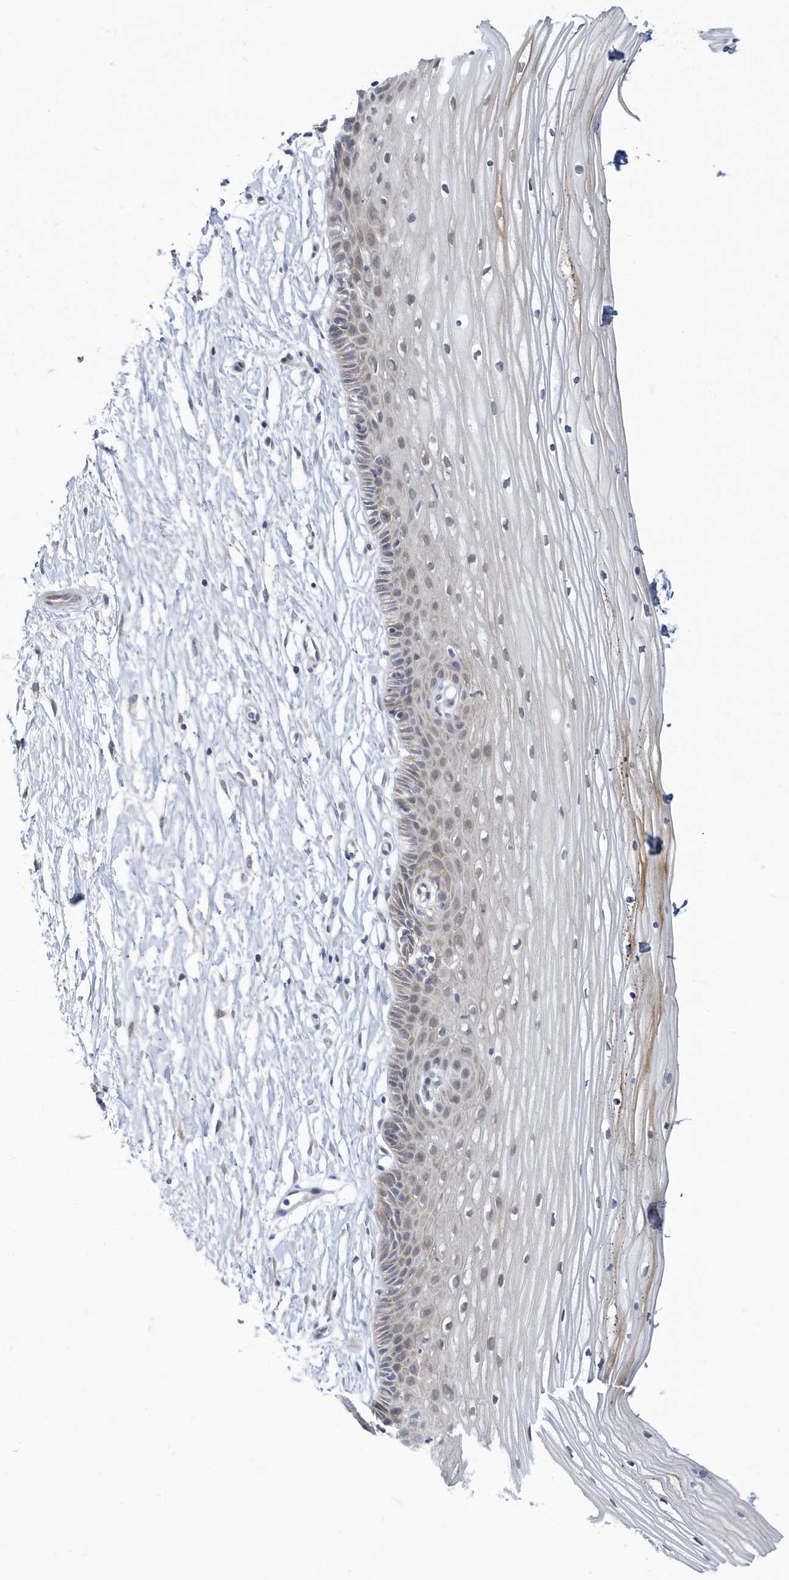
{"staining": {"intensity": "moderate", "quantity": "25%-75%", "location": "cytoplasmic/membranous,nuclear"}, "tissue": "vagina", "cell_type": "Squamous epithelial cells", "image_type": "normal", "snomed": [{"axis": "morphology", "description": "Normal tissue, NOS"}, {"axis": "topography", "description": "Vagina"}, {"axis": "topography", "description": "Cervix"}], "caption": "Moderate cytoplasmic/membranous,nuclear staining is appreciated in approximately 25%-75% of squamous epithelial cells in benign vagina.", "gene": "ZNF654", "patient": {"sex": "female", "age": 40}}